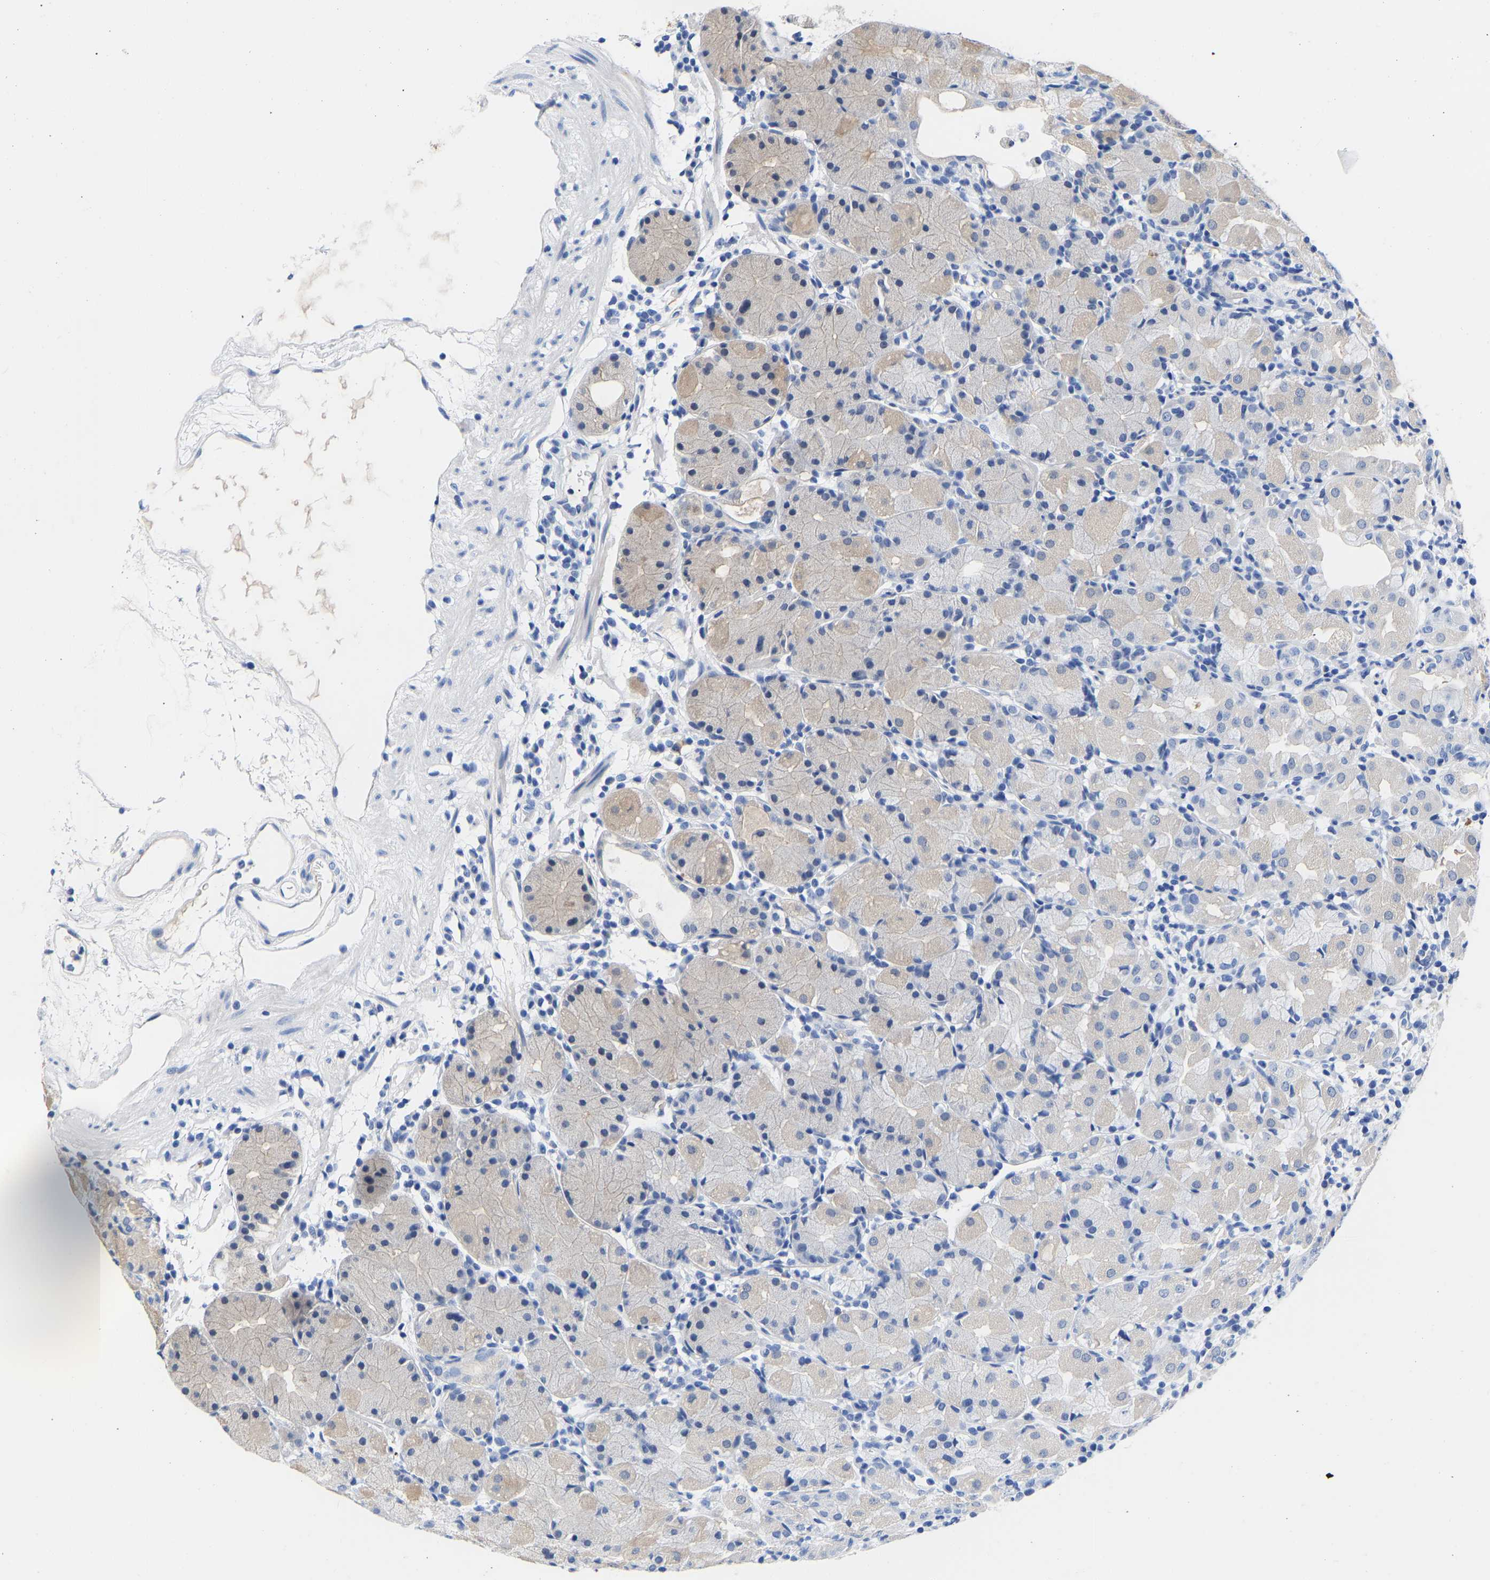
{"staining": {"intensity": "weak", "quantity": "<25%", "location": "cytoplasmic/membranous"}, "tissue": "stomach", "cell_type": "Glandular cells", "image_type": "normal", "snomed": [{"axis": "morphology", "description": "Normal tissue, NOS"}, {"axis": "topography", "description": "Stomach"}, {"axis": "topography", "description": "Stomach, lower"}], "caption": "DAB (3,3'-diaminobenzidine) immunohistochemical staining of benign human stomach displays no significant staining in glandular cells. The staining is performed using DAB (3,3'-diaminobenzidine) brown chromogen with nuclei counter-stained in using hematoxylin.", "gene": "GPA33", "patient": {"sex": "female", "age": 75}}